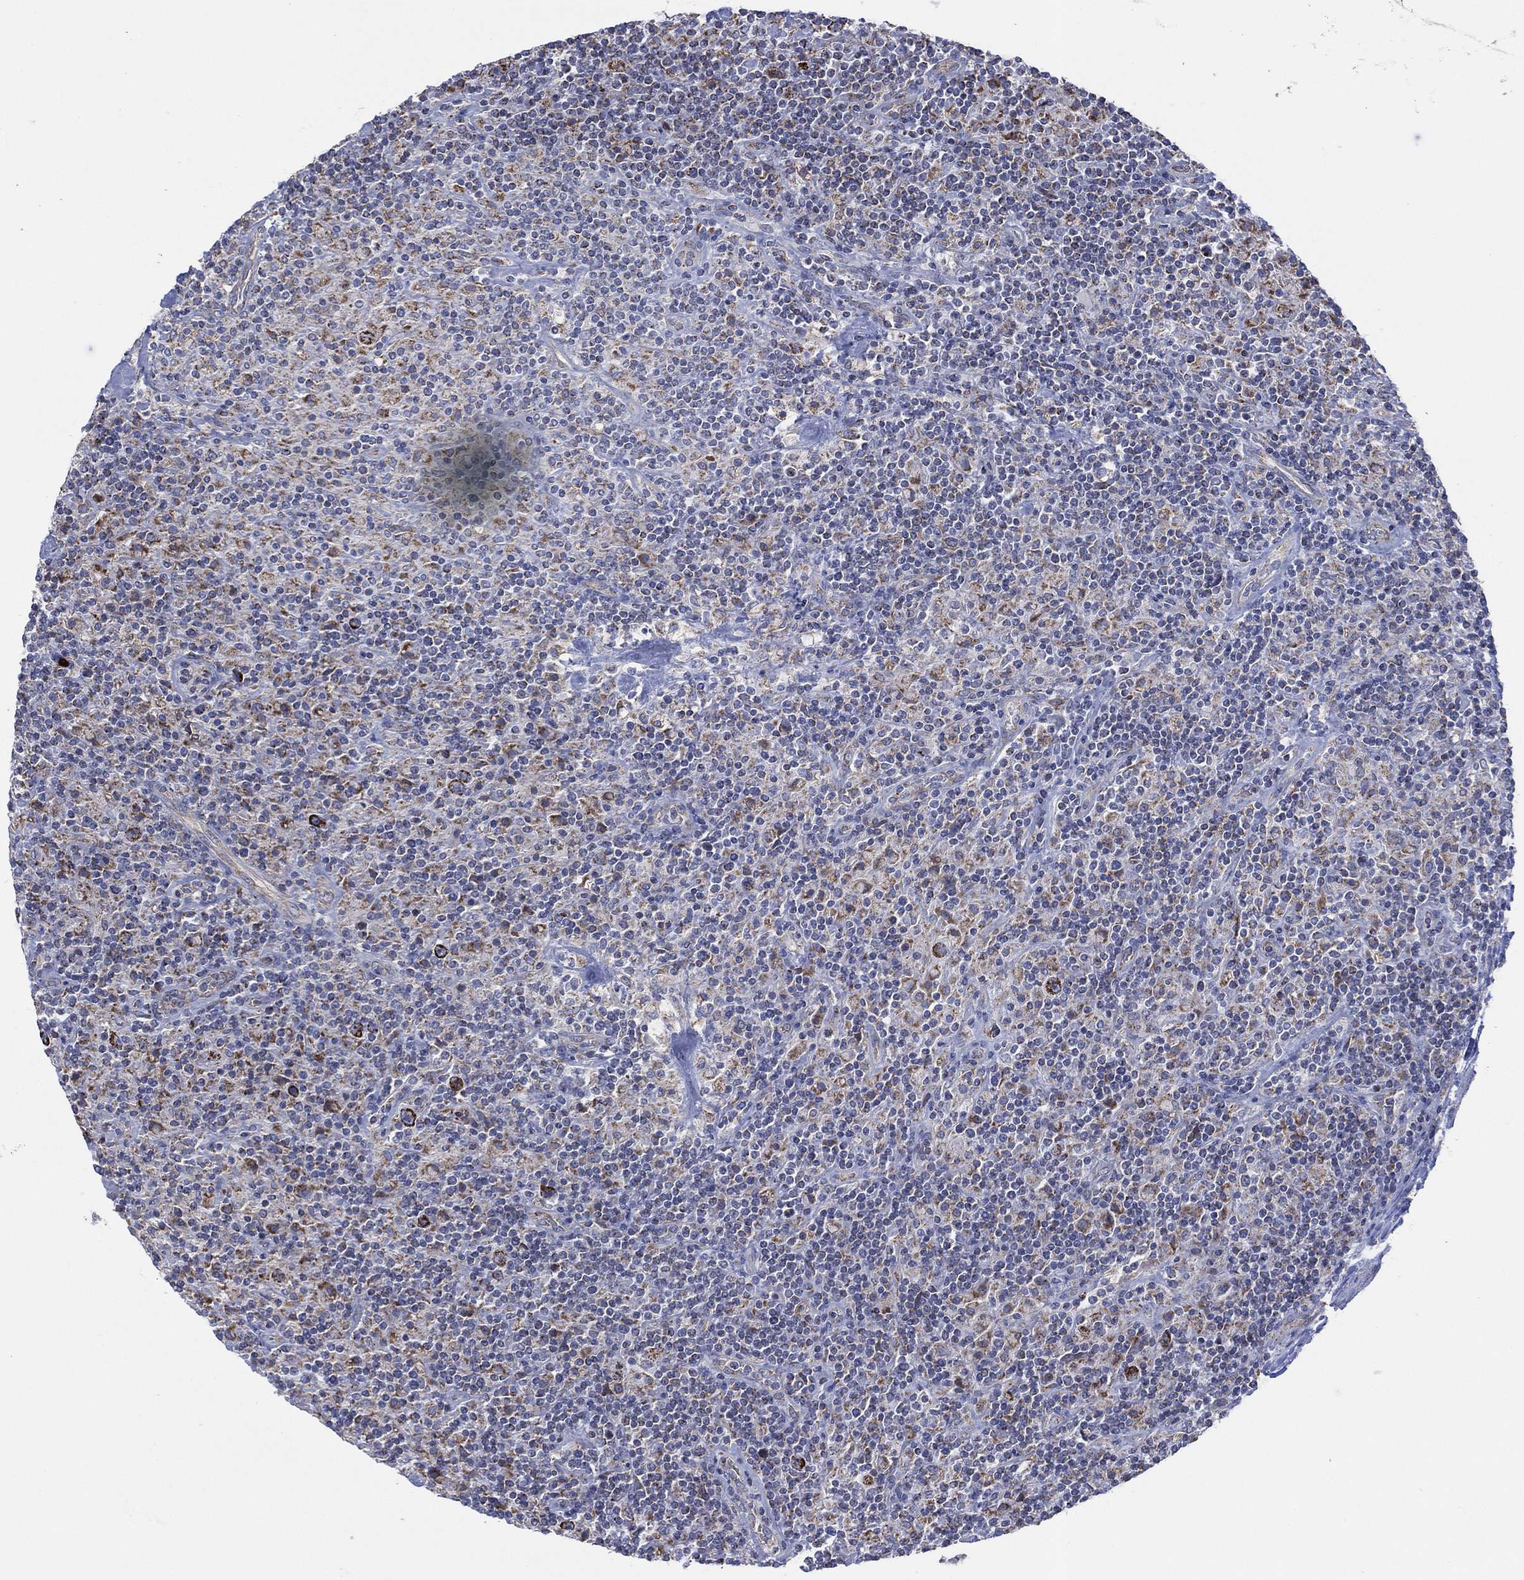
{"staining": {"intensity": "strong", "quantity": "<25%", "location": "cytoplasmic/membranous"}, "tissue": "lymphoma", "cell_type": "Tumor cells", "image_type": "cancer", "snomed": [{"axis": "morphology", "description": "Hodgkin's disease, NOS"}, {"axis": "topography", "description": "Lymph node"}], "caption": "Human lymphoma stained for a protein (brown) displays strong cytoplasmic/membranous positive positivity in about <25% of tumor cells.", "gene": "INA", "patient": {"sex": "male", "age": 70}}